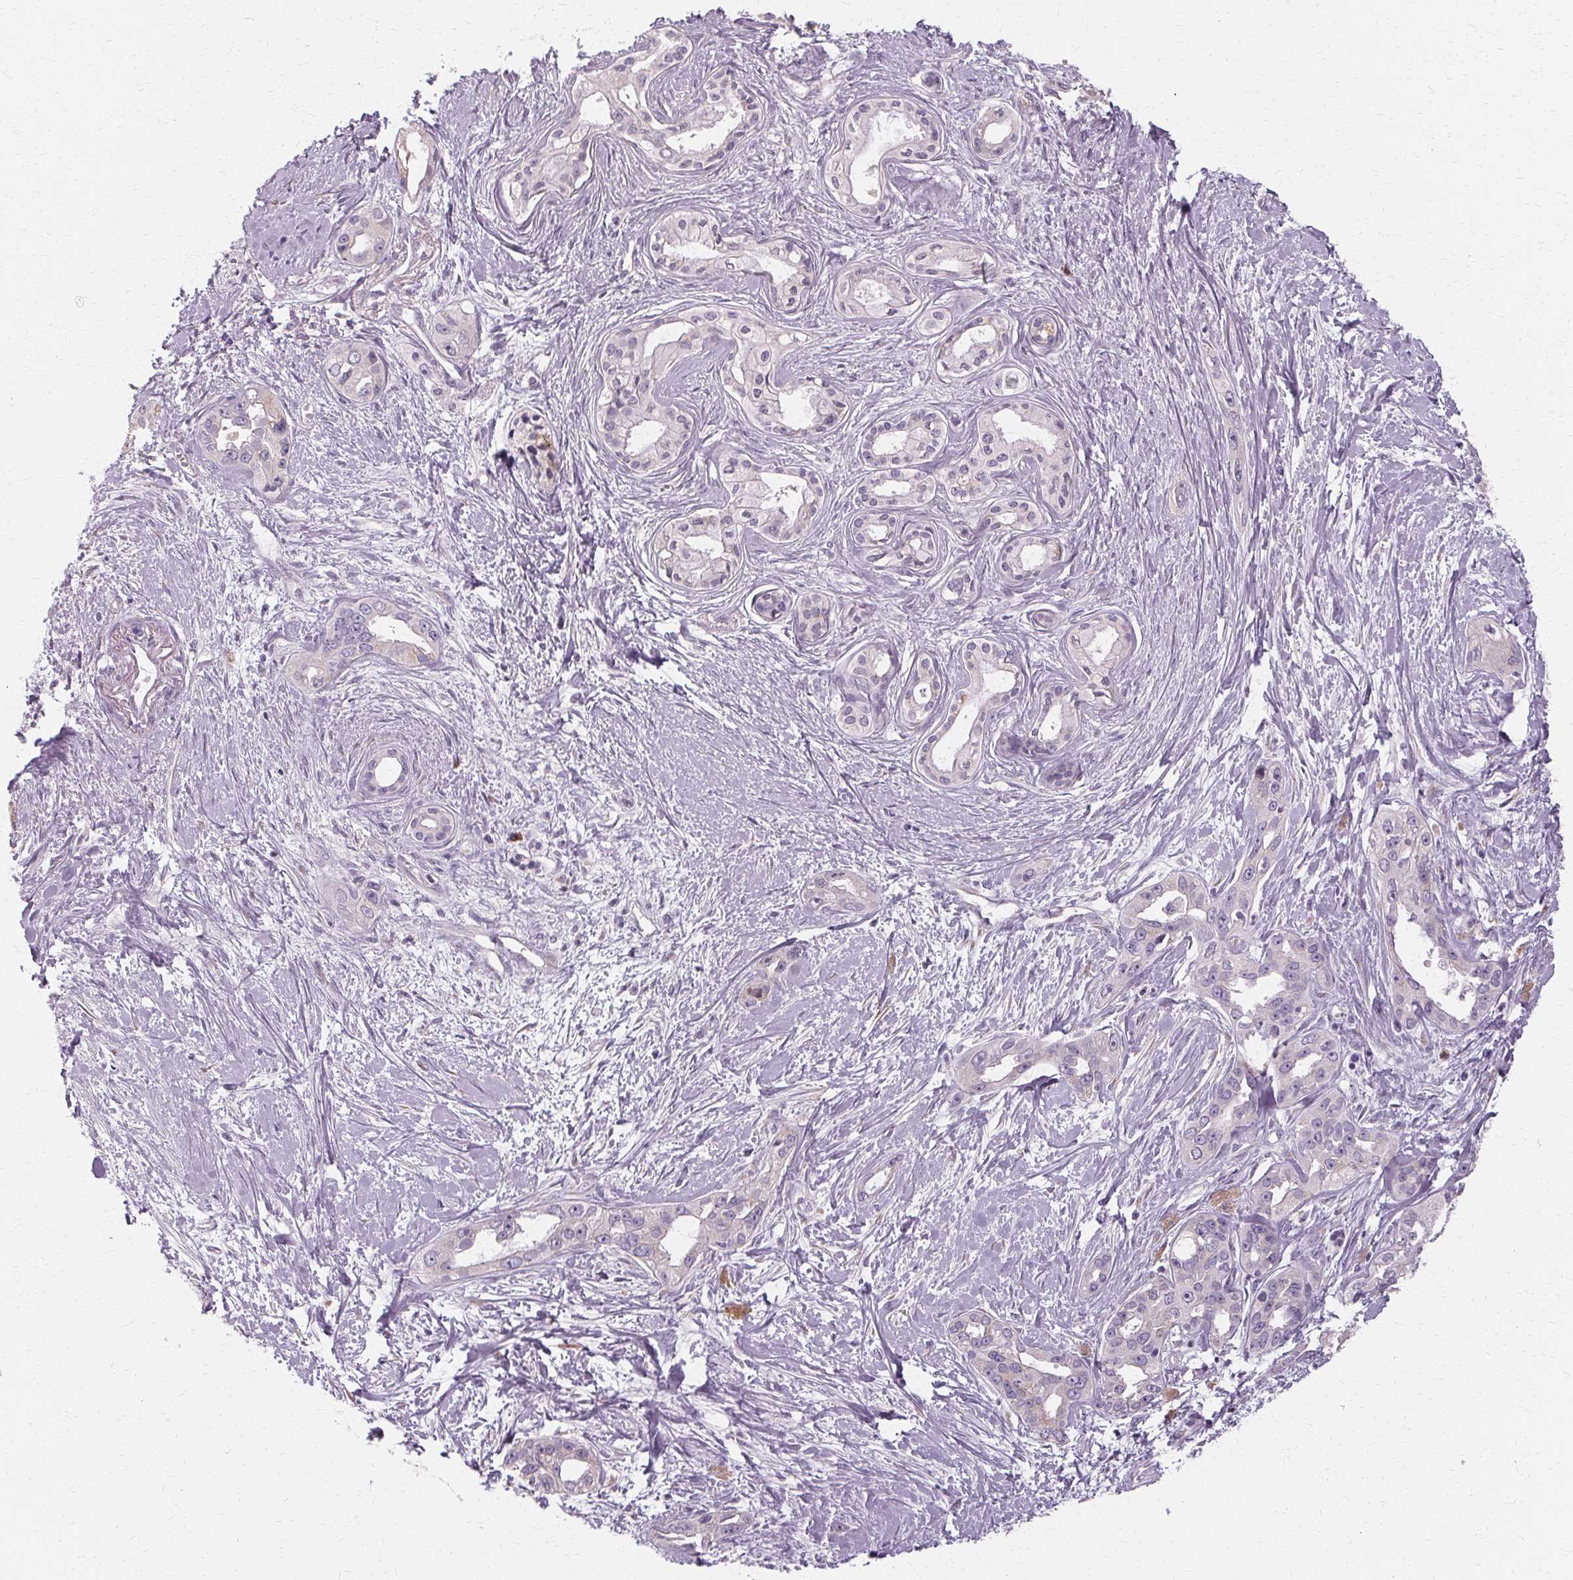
{"staining": {"intensity": "negative", "quantity": "none", "location": "none"}, "tissue": "pancreatic cancer", "cell_type": "Tumor cells", "image_type": "cancer", "snomed": [{"axis": "morphology", "description": "Adenocarcinoma, NOS"}, {"axis": "topography", "description": "Pancreas"}], "caption": "An immunohistochemistry (IHC) image of pancreatic cancer (adenocarcinoma) is shown. There is no staining in tumor cells of pancreatic cancer (adenocarcinoma).", "gene": "FCRL3", "patient": {"sex": "female", "age": 50}}